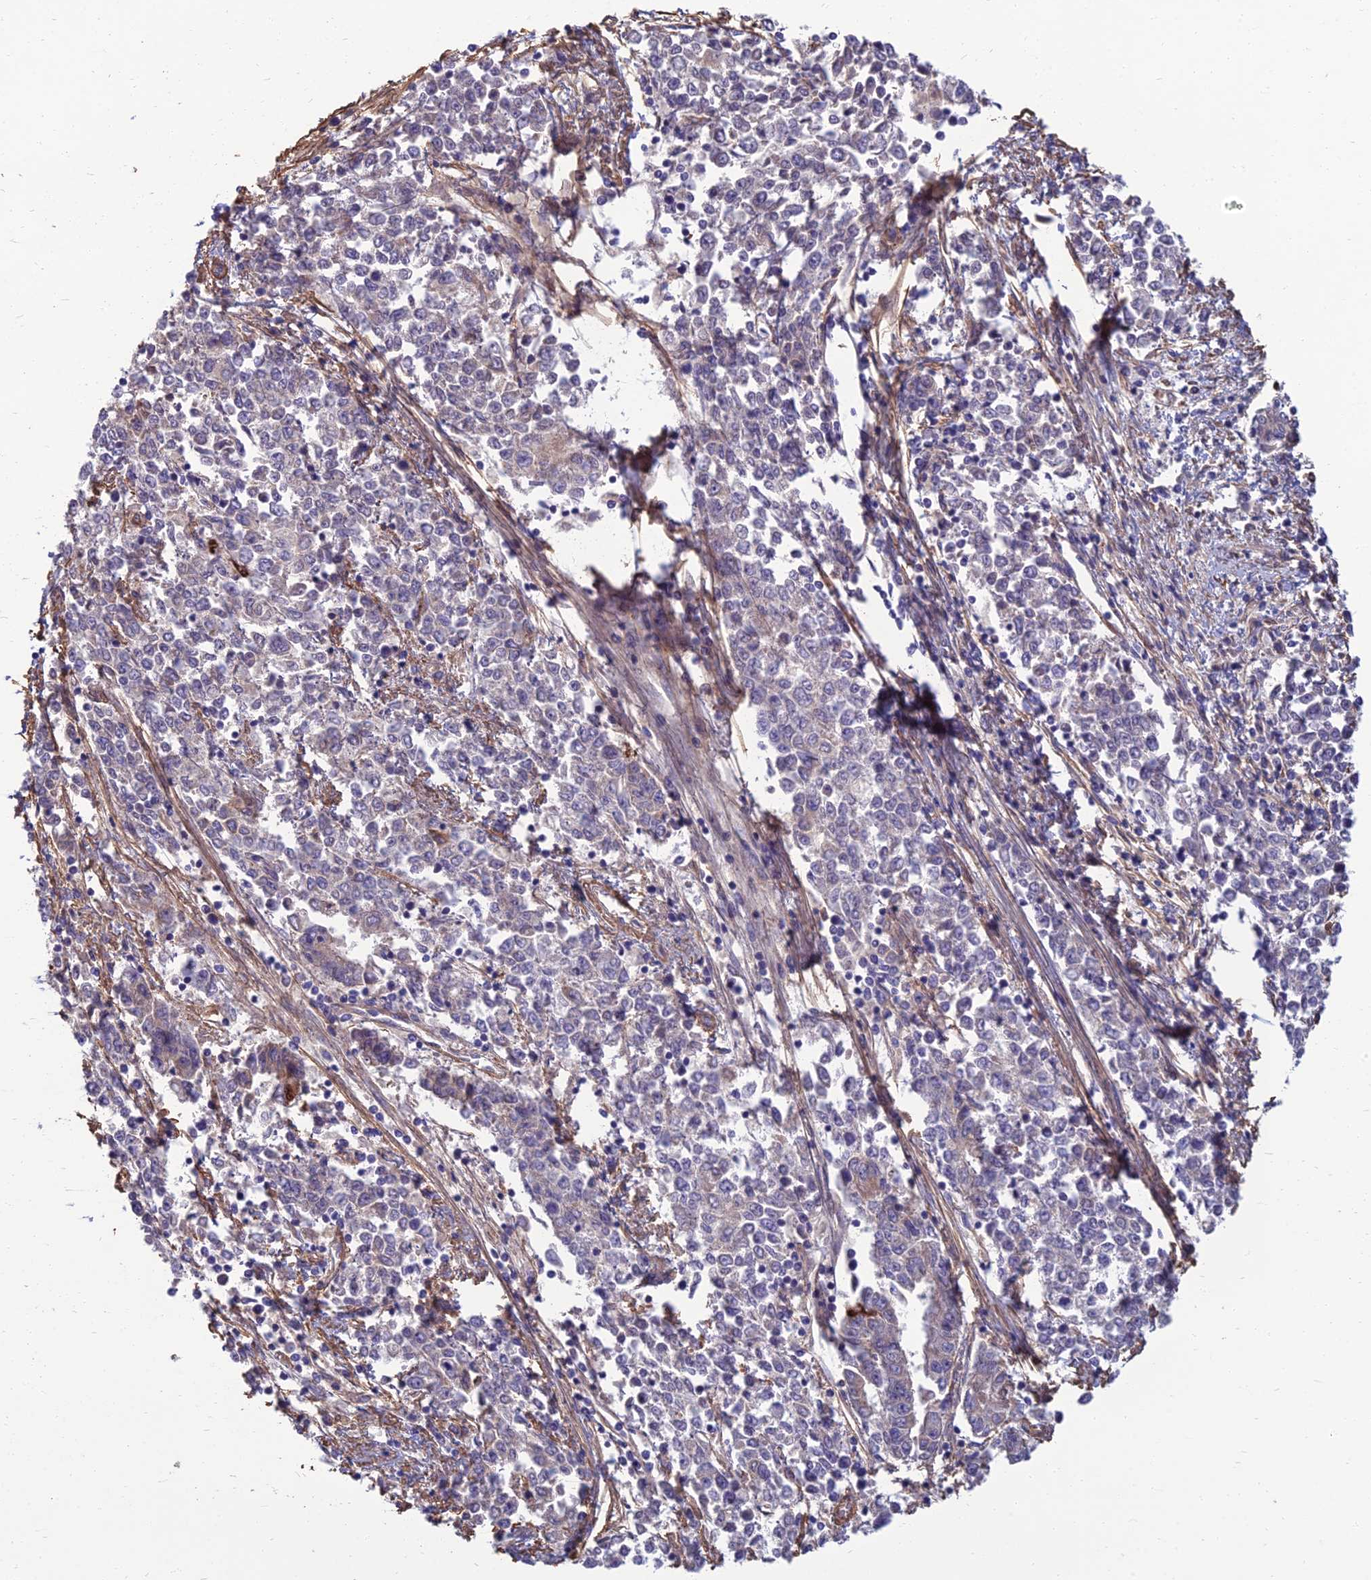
{"staining": {"intensity": "negative", "quantity": "none", "location": "none"}, "tissue": "endometrial cancer", "cell_type": "Tumor cells", "image_type": "cancer", "snomed": [{"axis": "morphology", "description": "Adenocarcinoma, NOS"}, {"axis": "topography", "description": "Endometrium"}], "caption": "This histopathology image is of endometrial cancer stained with immunohistochemistry (IHC) to label a protein in brown with the nuclei are counter-stained blue. There is no expression in tumor cells. The staining is performed using DAB (3,3'-diaminobenzidine) brown chromogen with nuclei counter-stained in using hematoxylin.", "gene": "WDR24", "patient": {"sex": "female", "age": 50}}